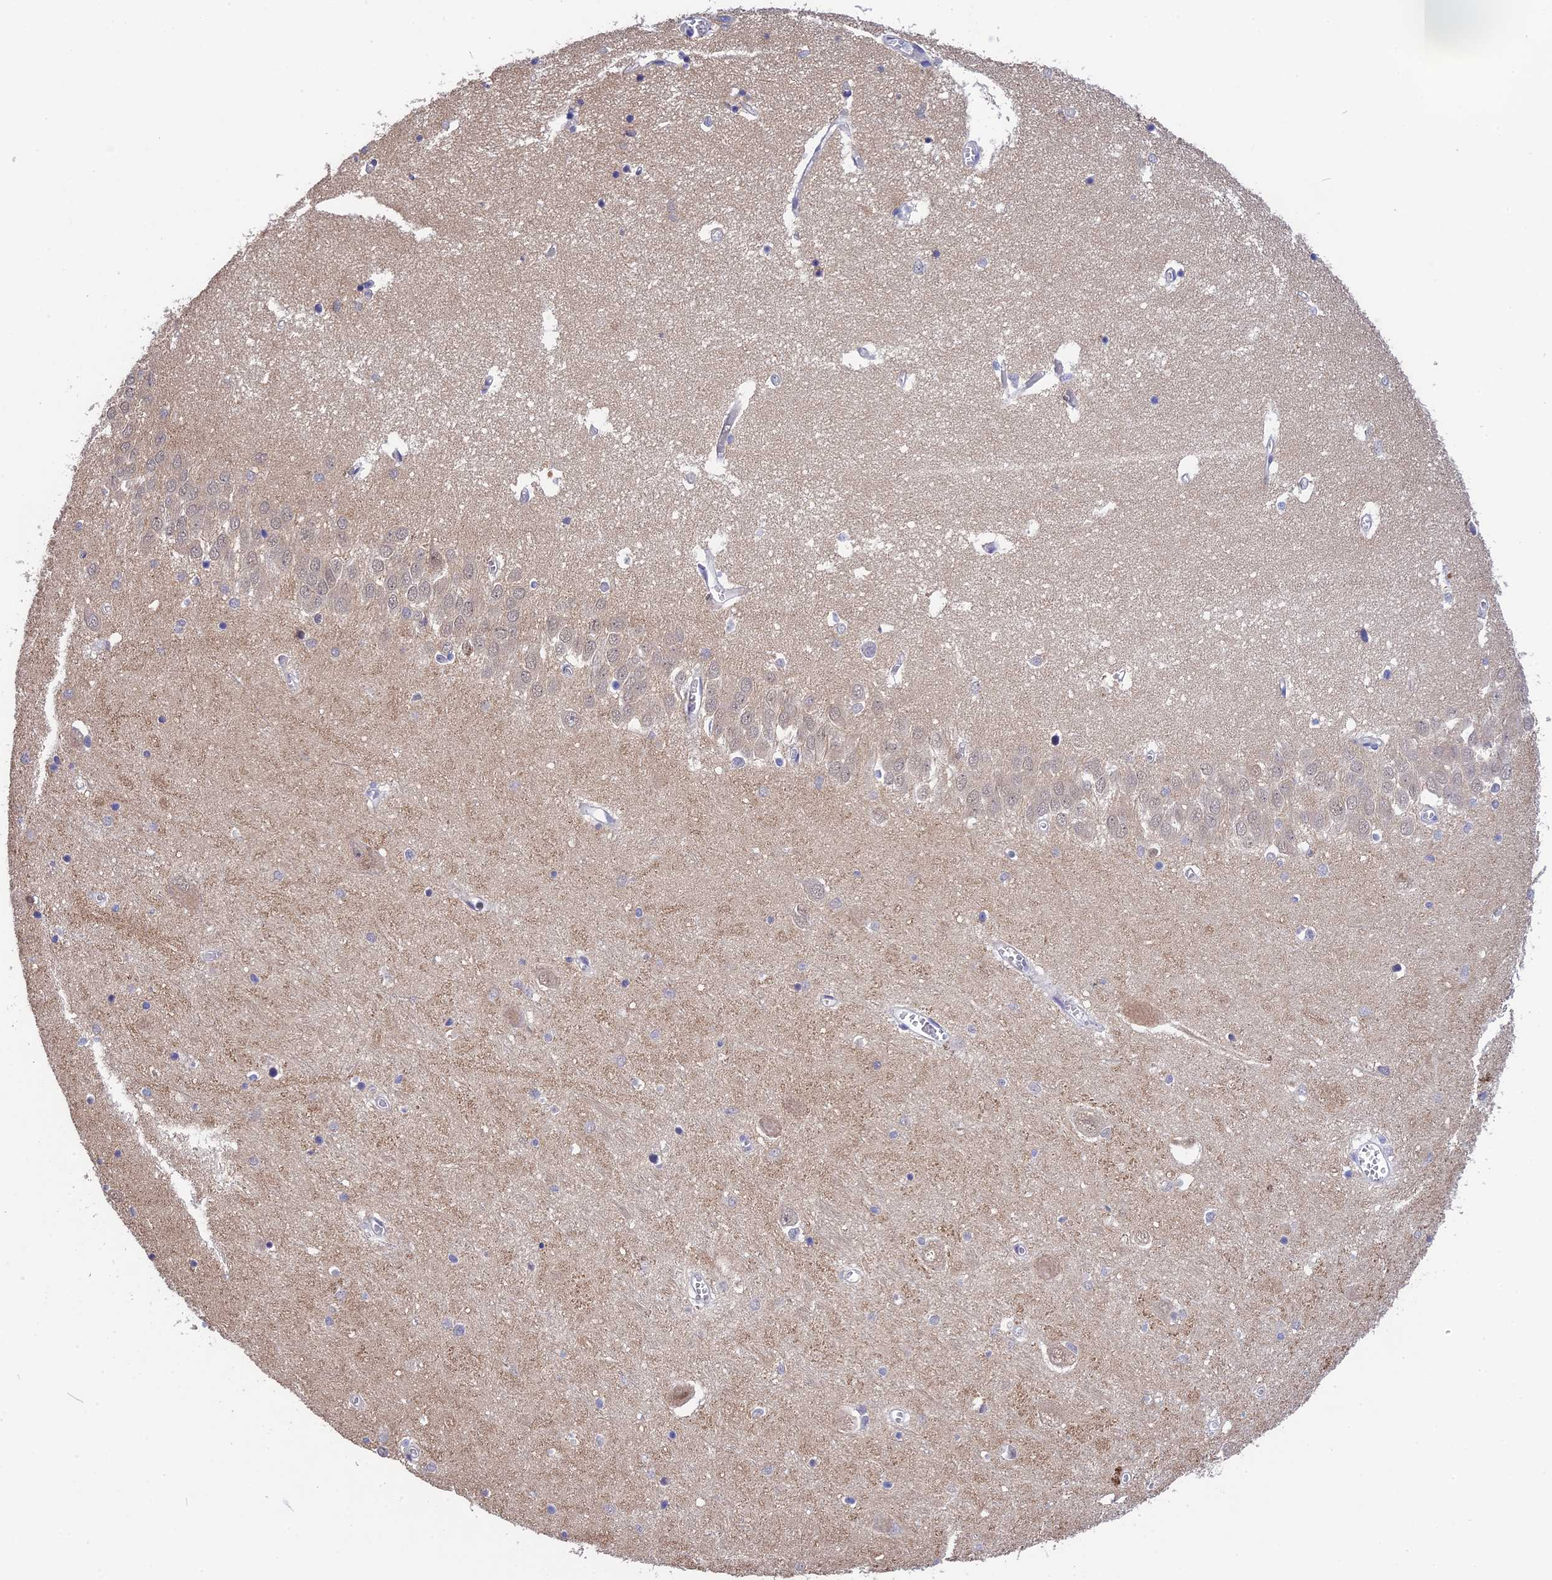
{"staining": {"intensity": "negative", "quantity": "none", "location": "none"}, "tissue": "hippocampus", "cell_type": "Glial cells", "image_type": "normal", "snomed": [{"axis": "morphology", "description": "Normal tissue, NOS"}, {"axis": "topography", "description": "Hippocampus"}], "caption": "Histopathology image shows no significant protein expression in glial cells of benign hippocampus.", "gene": "KCTD14", "patient": {"sex": "male", "age": 70}}